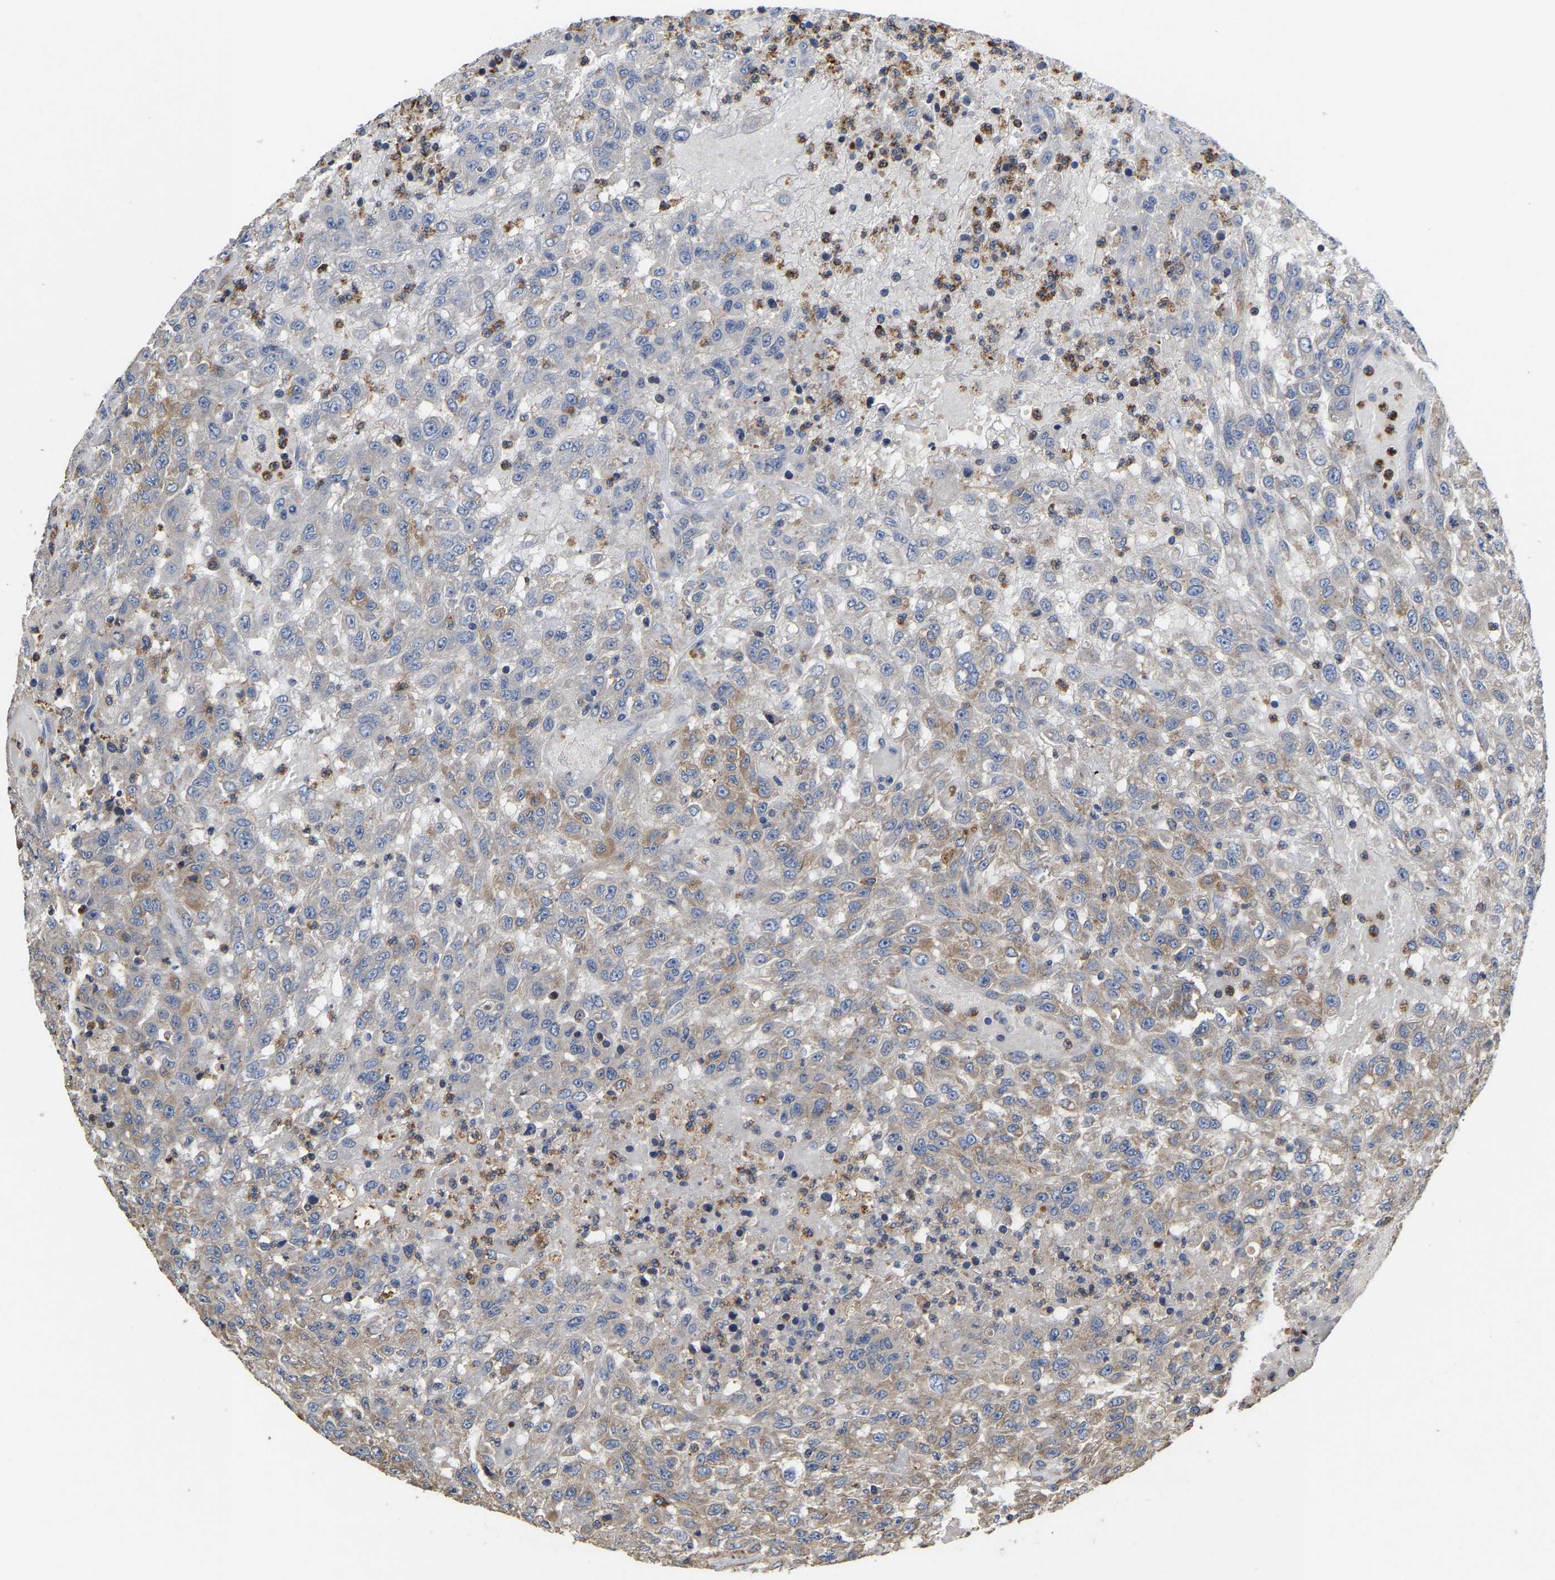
{"staining": {"intensity": "weak", "quantity": ">75%", "location": "cytoplasmic/membranous"}, "tissue": "urothelial cancer", "cell_type": "Tumor cells", "image_type": "cancer", "snomed": [{"axis": "morphology", "description": "Urothelial carcinoma, High grade"}, {"axis": "topography", "description": "Urinary bladder"}], "caption": "Immunohistochemical staining of human urothelial carcinoma (high-grade) shows low levels of weak cytoplasmic/membranous expression in about >75% of tumor cells.", "gene": "AIMP2", "patient": {"sex": "male", "age": 46}}